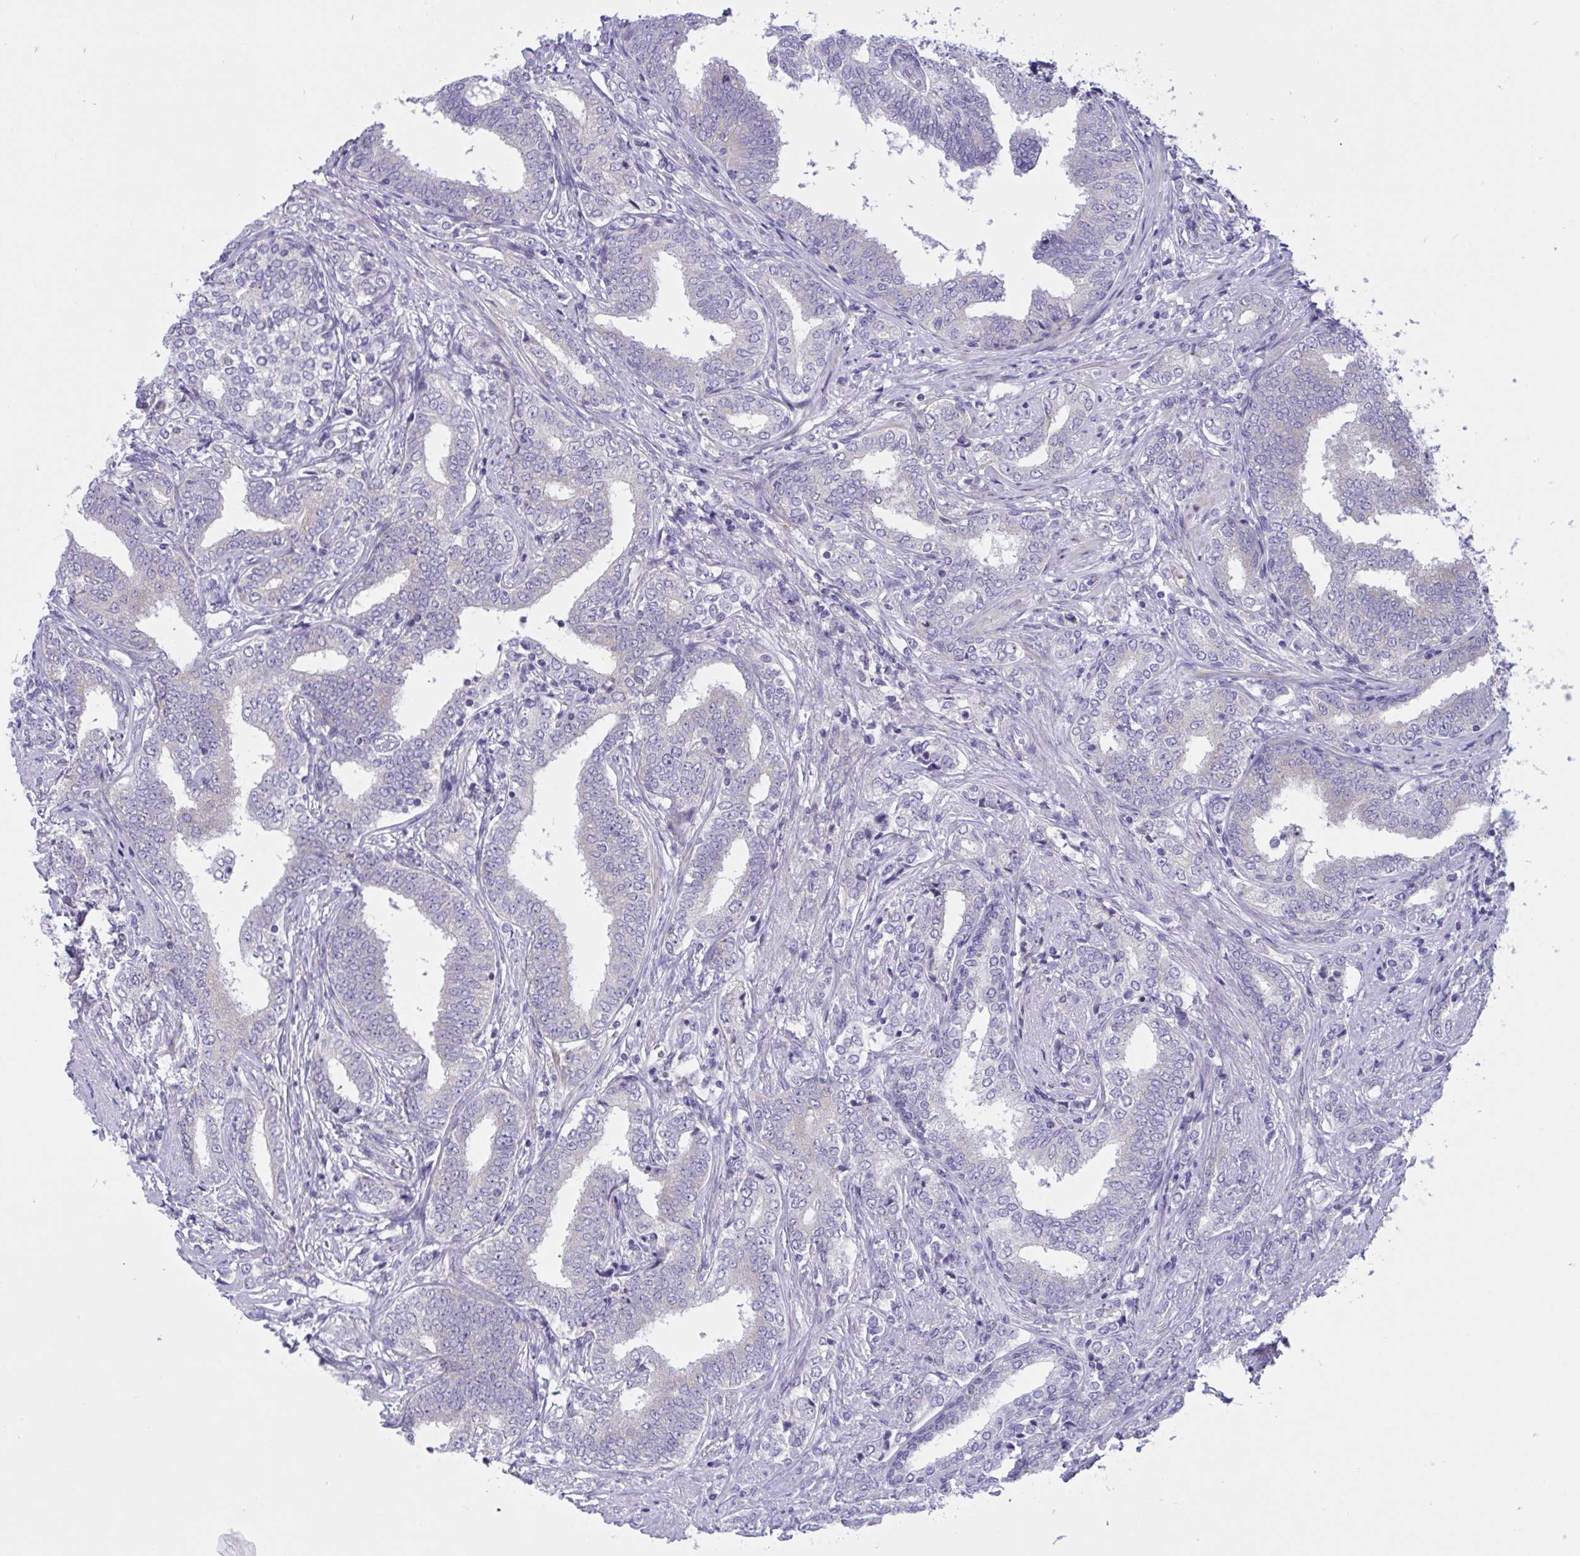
{"staining": {"intensity": "negative", "quantity": "none", "location": "none"}, "tissue": "prostate cancer", "cell_type": "Tumor cells", "image_type": "cancer", "snomed": [{"axis": "morphology", "description": "Adenocarcinoma, High grade"}, {"axis": "topography", "description": "Prostate"}], "caption": "High power microscopy histopathology image of an immunohistochemistry micrograph of adenocarcinoma (high-grade) (prostate), revealing no significant staining in tumor cells.", "gene": "OXLD1", "patient": {"sex": "male", "age": 72}}